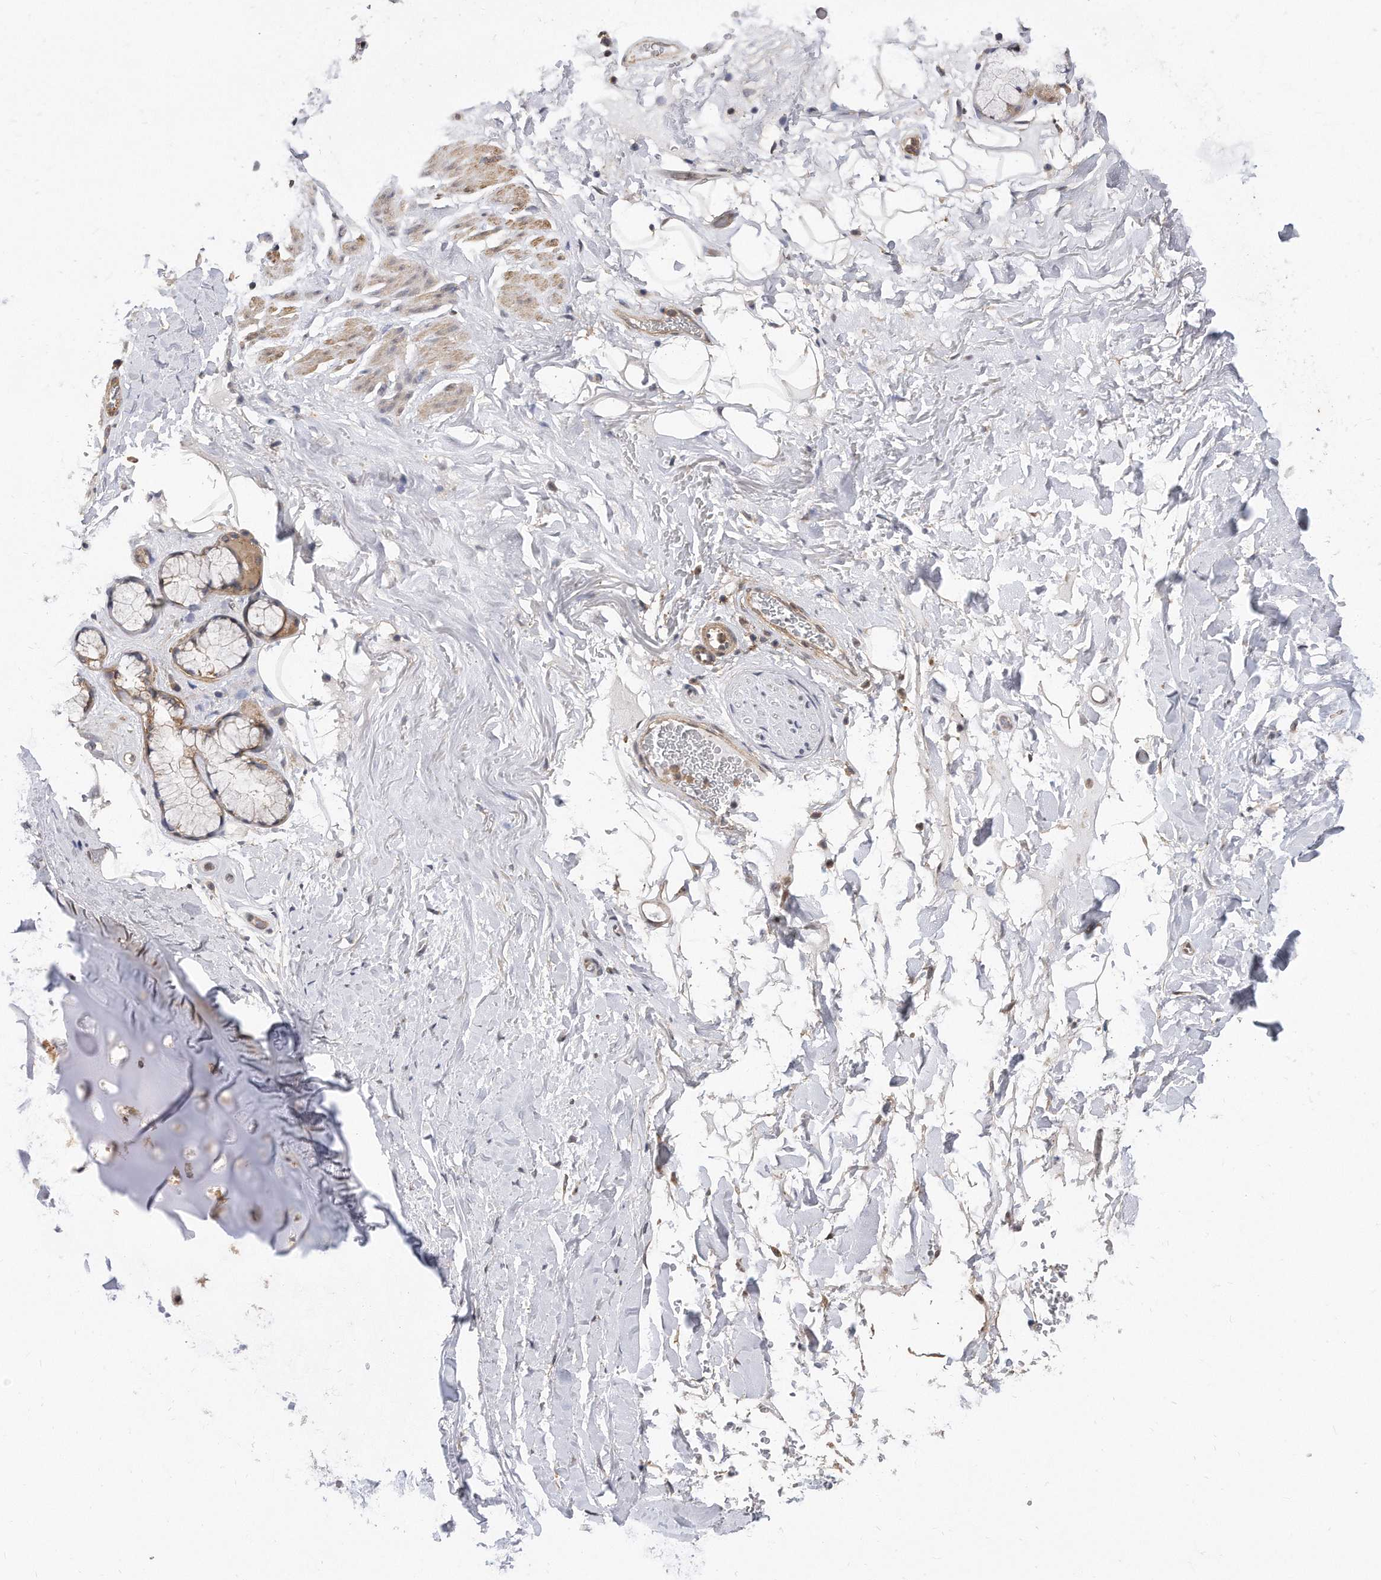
{"staining": {"intensity": "weak", "quantity": ">75%", "location": "cytoplasmic/membranous"}, "tissue": "adipose tissue", "cell_type": "Adipocytes", "image_type": "normal", "snomed": [{"axis": "morphology", "description": "Normal tissue, NOS"}, {"axis": "topography", "description": "Cartilage tissue"}], "caption": "Immunohistochemical staining of benign adipose tissue demonstrates weak cytoplasmic/membranous protein expression in approximately >75% of adipocytes.", "gene": "TCP1", "patient": {"sex": "female", "age": 63}}